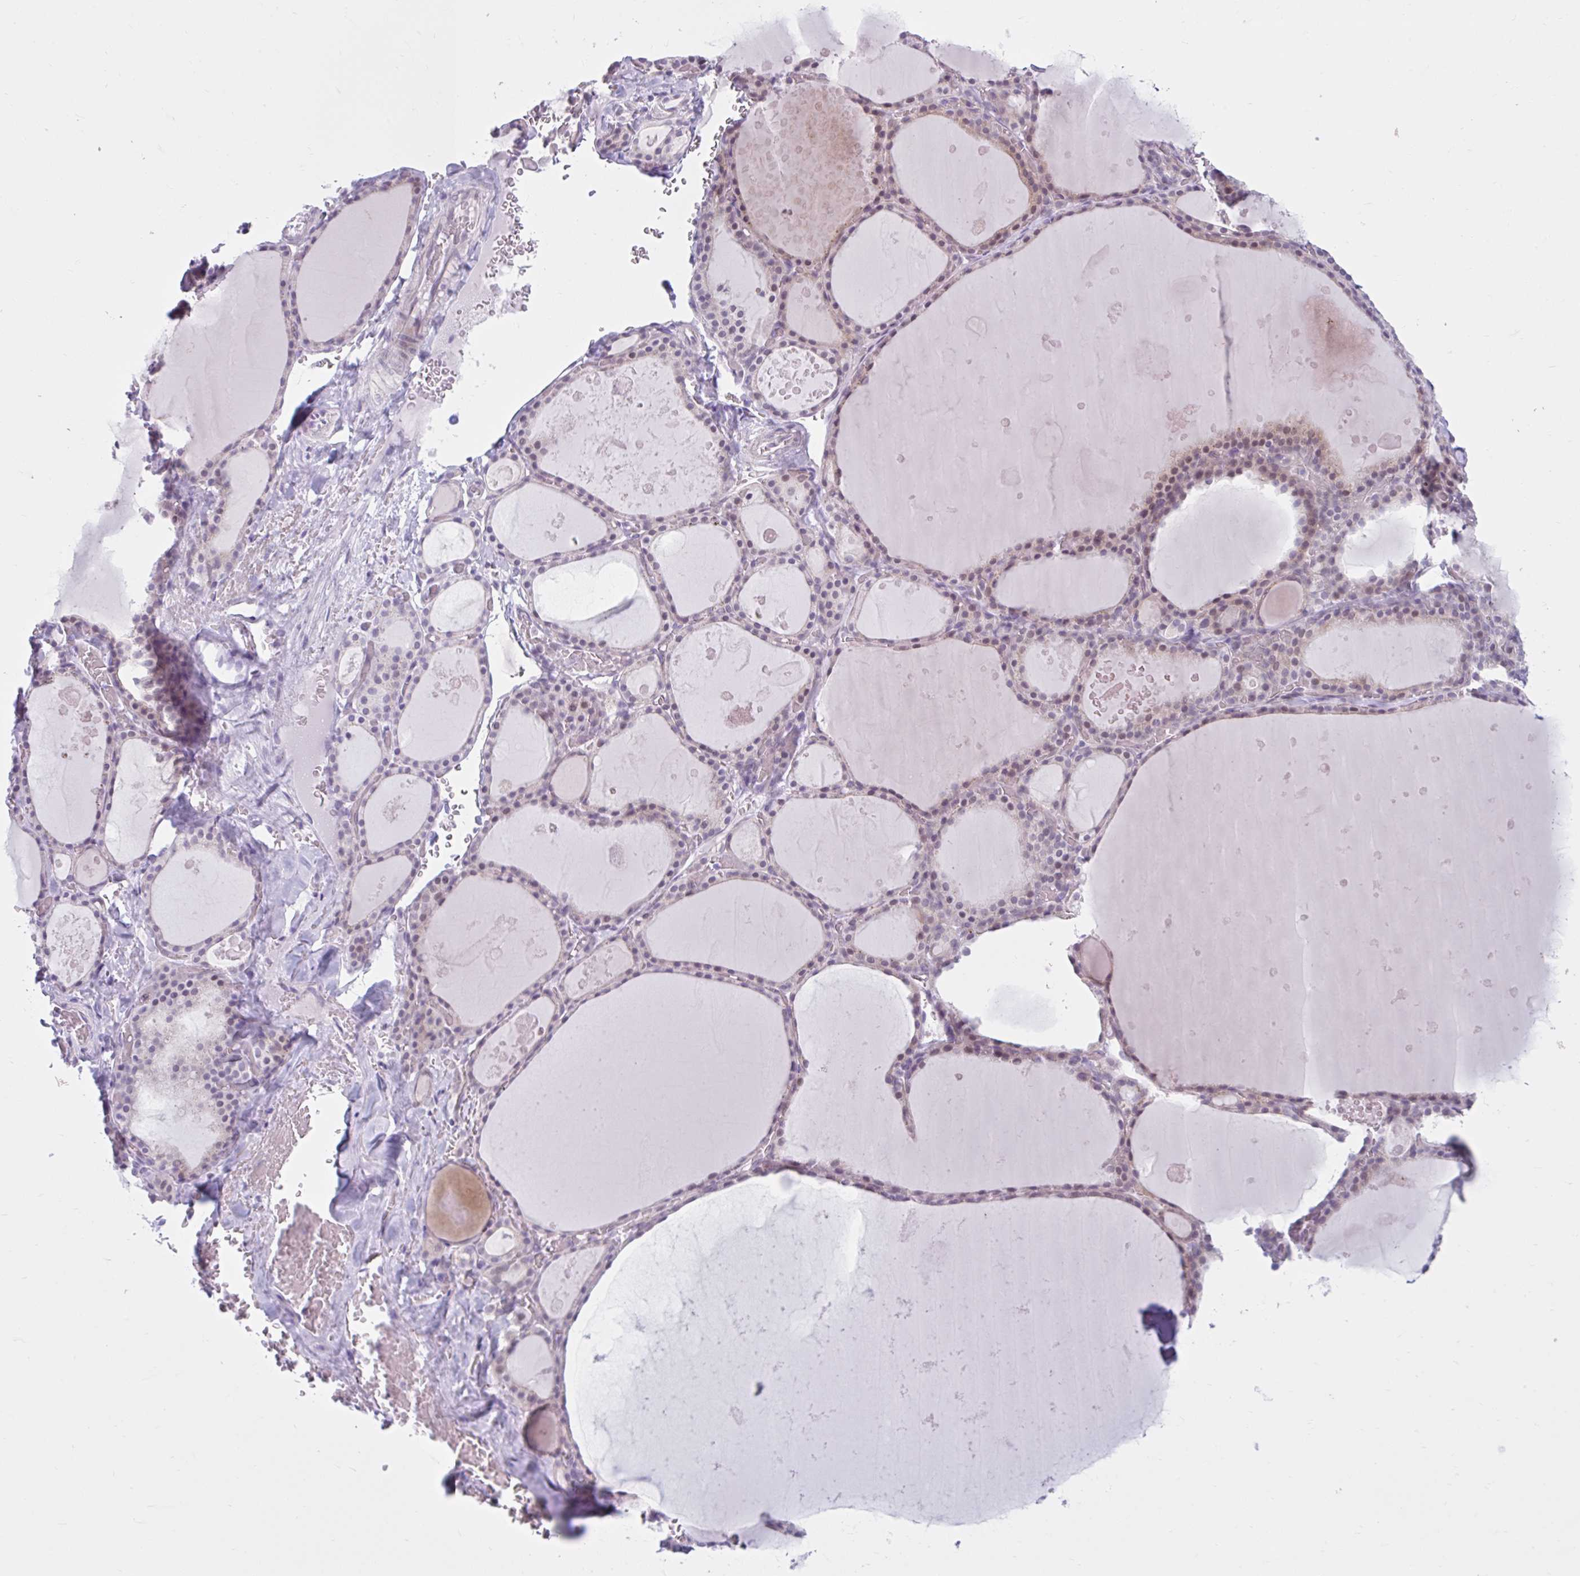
{"staining": {"intensity": "weak", "quantity": ">75%", "location": "cytoplasmic/membranous,nuclear"}, "tissue": "thyroid gland", "cell_type": "Glandular cells", "image_type": "normal", "snomed": [{"axis": "morphology", "description": "Normal tissue, NOS"}, {"axis": "topography", "description": "Thyroid gland"}], "caption": "Weak cytoplasmic/membranous,nuclear expression is identified in about >75% of glandular cells in benign thyroid gland. Nuclei are stained in blue.", "gene": "FAM153A", "patient": {"sex": "male", "age": 56}}